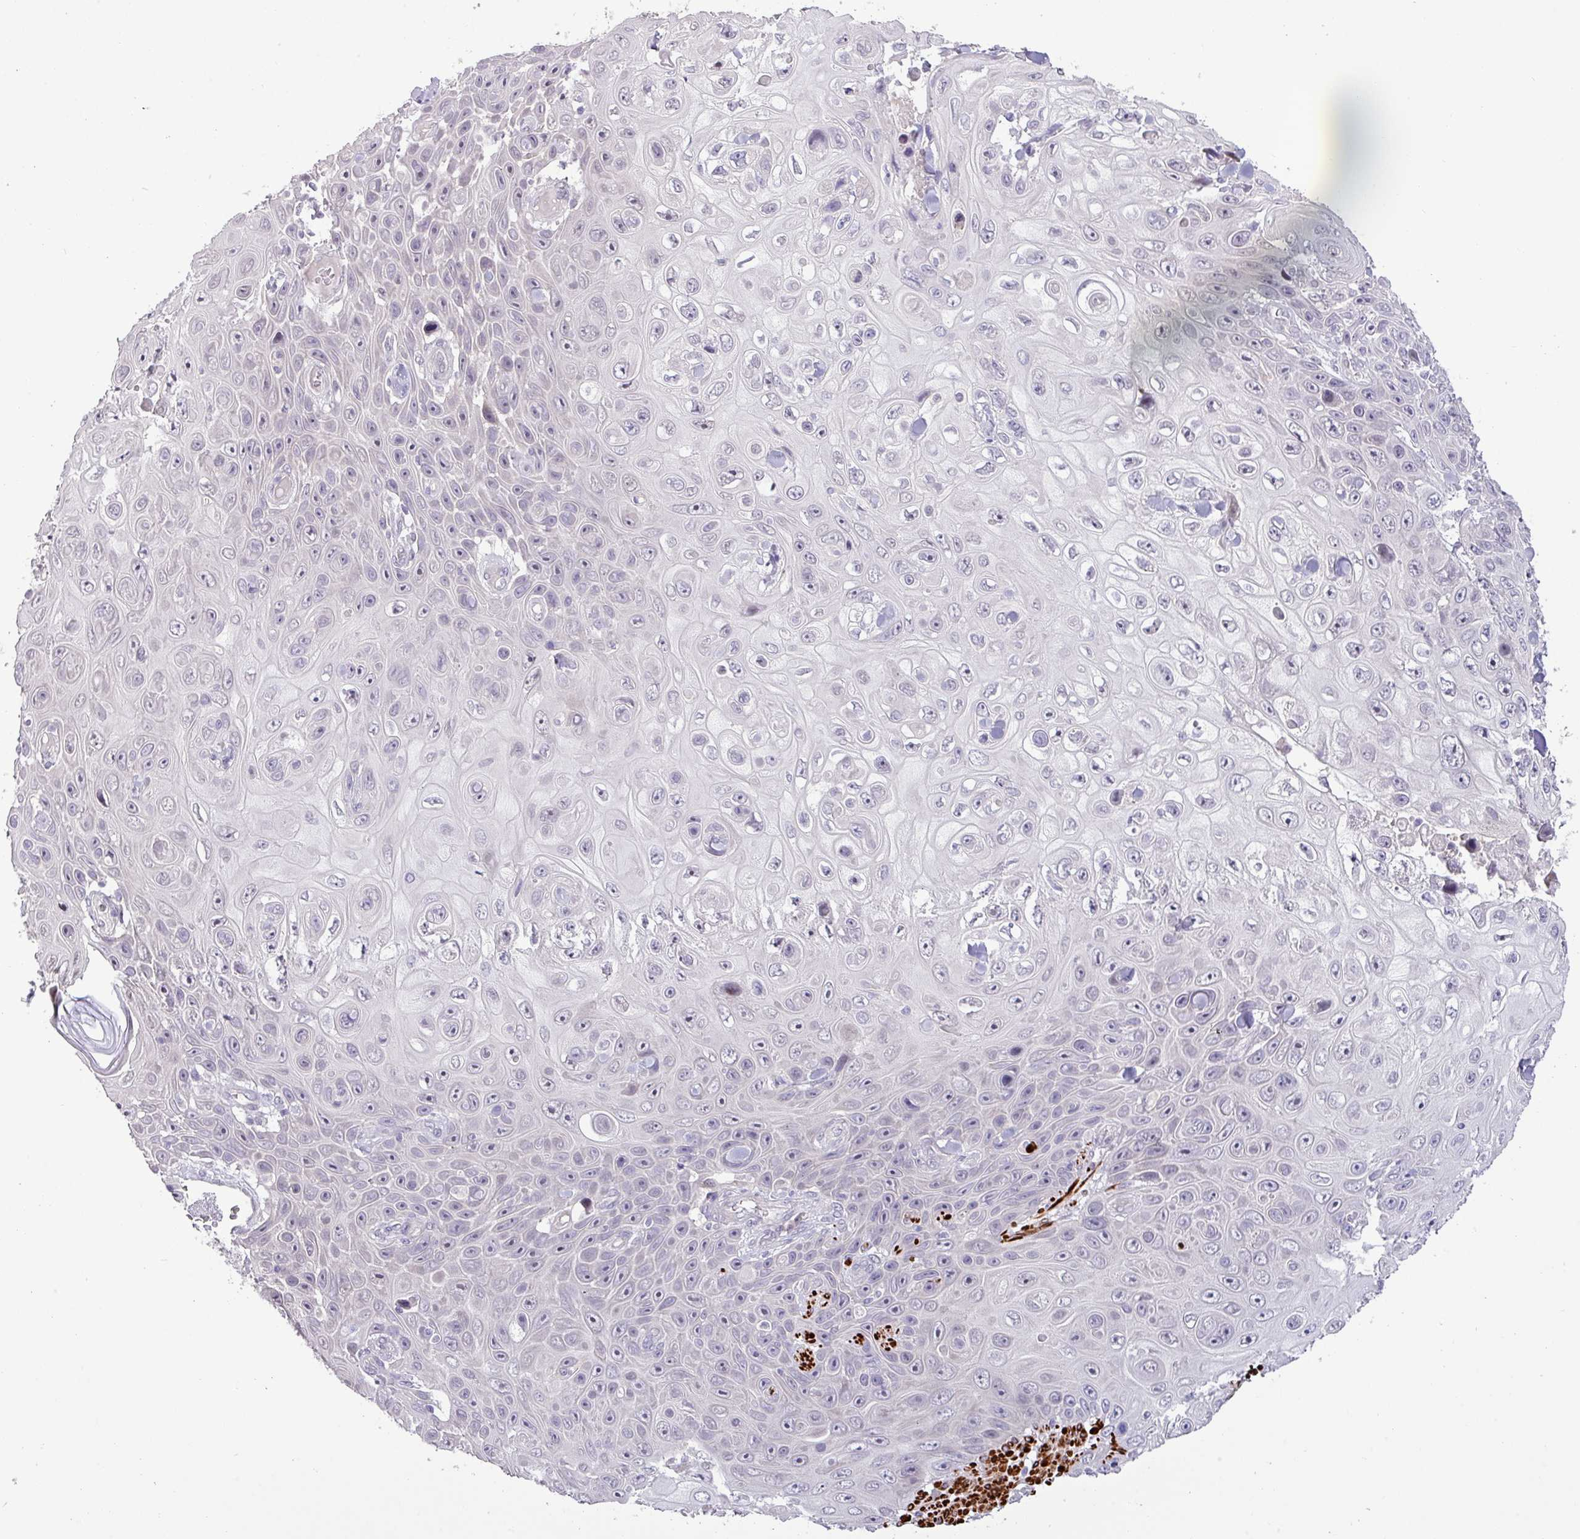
{"staining": {"intensity": "negative", "quantity": "none", "location": "none"}, "tissue": "skin cancer", "cell_type": "Tumor cells", "image_type": "cancer", "snomed": [{"axis": "morphology", "description": "Squamous cell carcinoma, NOS"}, {"axis": "topography", "description": "Skin"}], "caption": "Photomicrograph shows no significant protein expression in tumor cells of skin cancer (squamous cell carcinoma). (DAB (3,3'-diaminobenzidine) immunohistochemistry (IHC) visualized using brightfield microscopy, high magnification).", "gene": "RIPPLY1", "patient": {"sex": "male", "age": 82}}